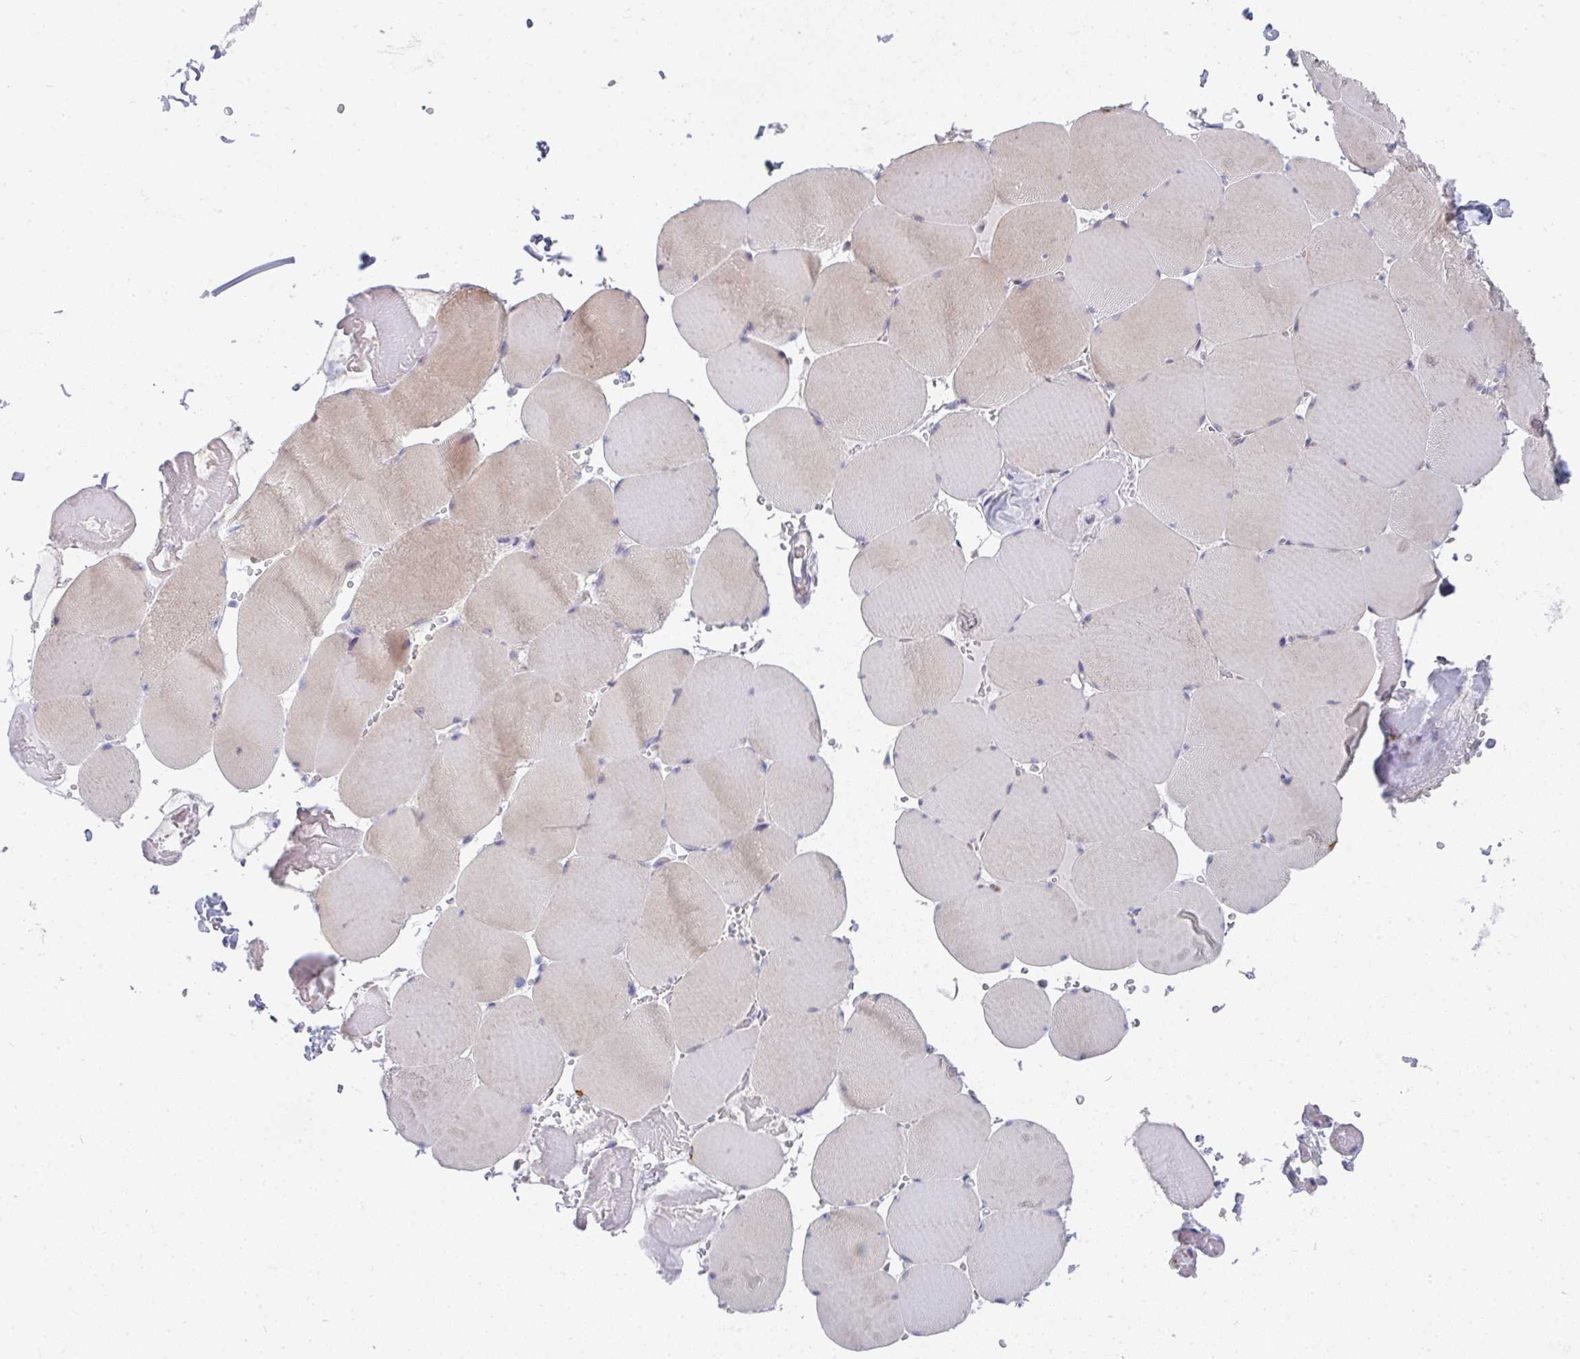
{"staining": {"intensity": "weak", "quantity": "25%-75%", "location": "cytoplasmic/membranous"}, "tissue": "skeletal muscle", "cell_type": "Myocytes", "image_type": "normal", "snomed": [{"axis": "morphology", "description": "Normal tissue, NOS"}, {"axis": "topography", "description": "Skeletal muscle"}, {"axis": "topography", "description": "Head-Neck"}], "caption": "Protein expression analysis of benign human skeletal muscle reveals weak cytoplasmic/membranous expression in approximately 25%-75% of myocytes. The protein of interest is stained brown, and the nuclei are stained in blue (DAB (3,3'-diaminobenzidine) IHC with brightfield microscopy, high magnification).", "gene": "KLHL33", "patient": {"sex": "male", "age": 66}}